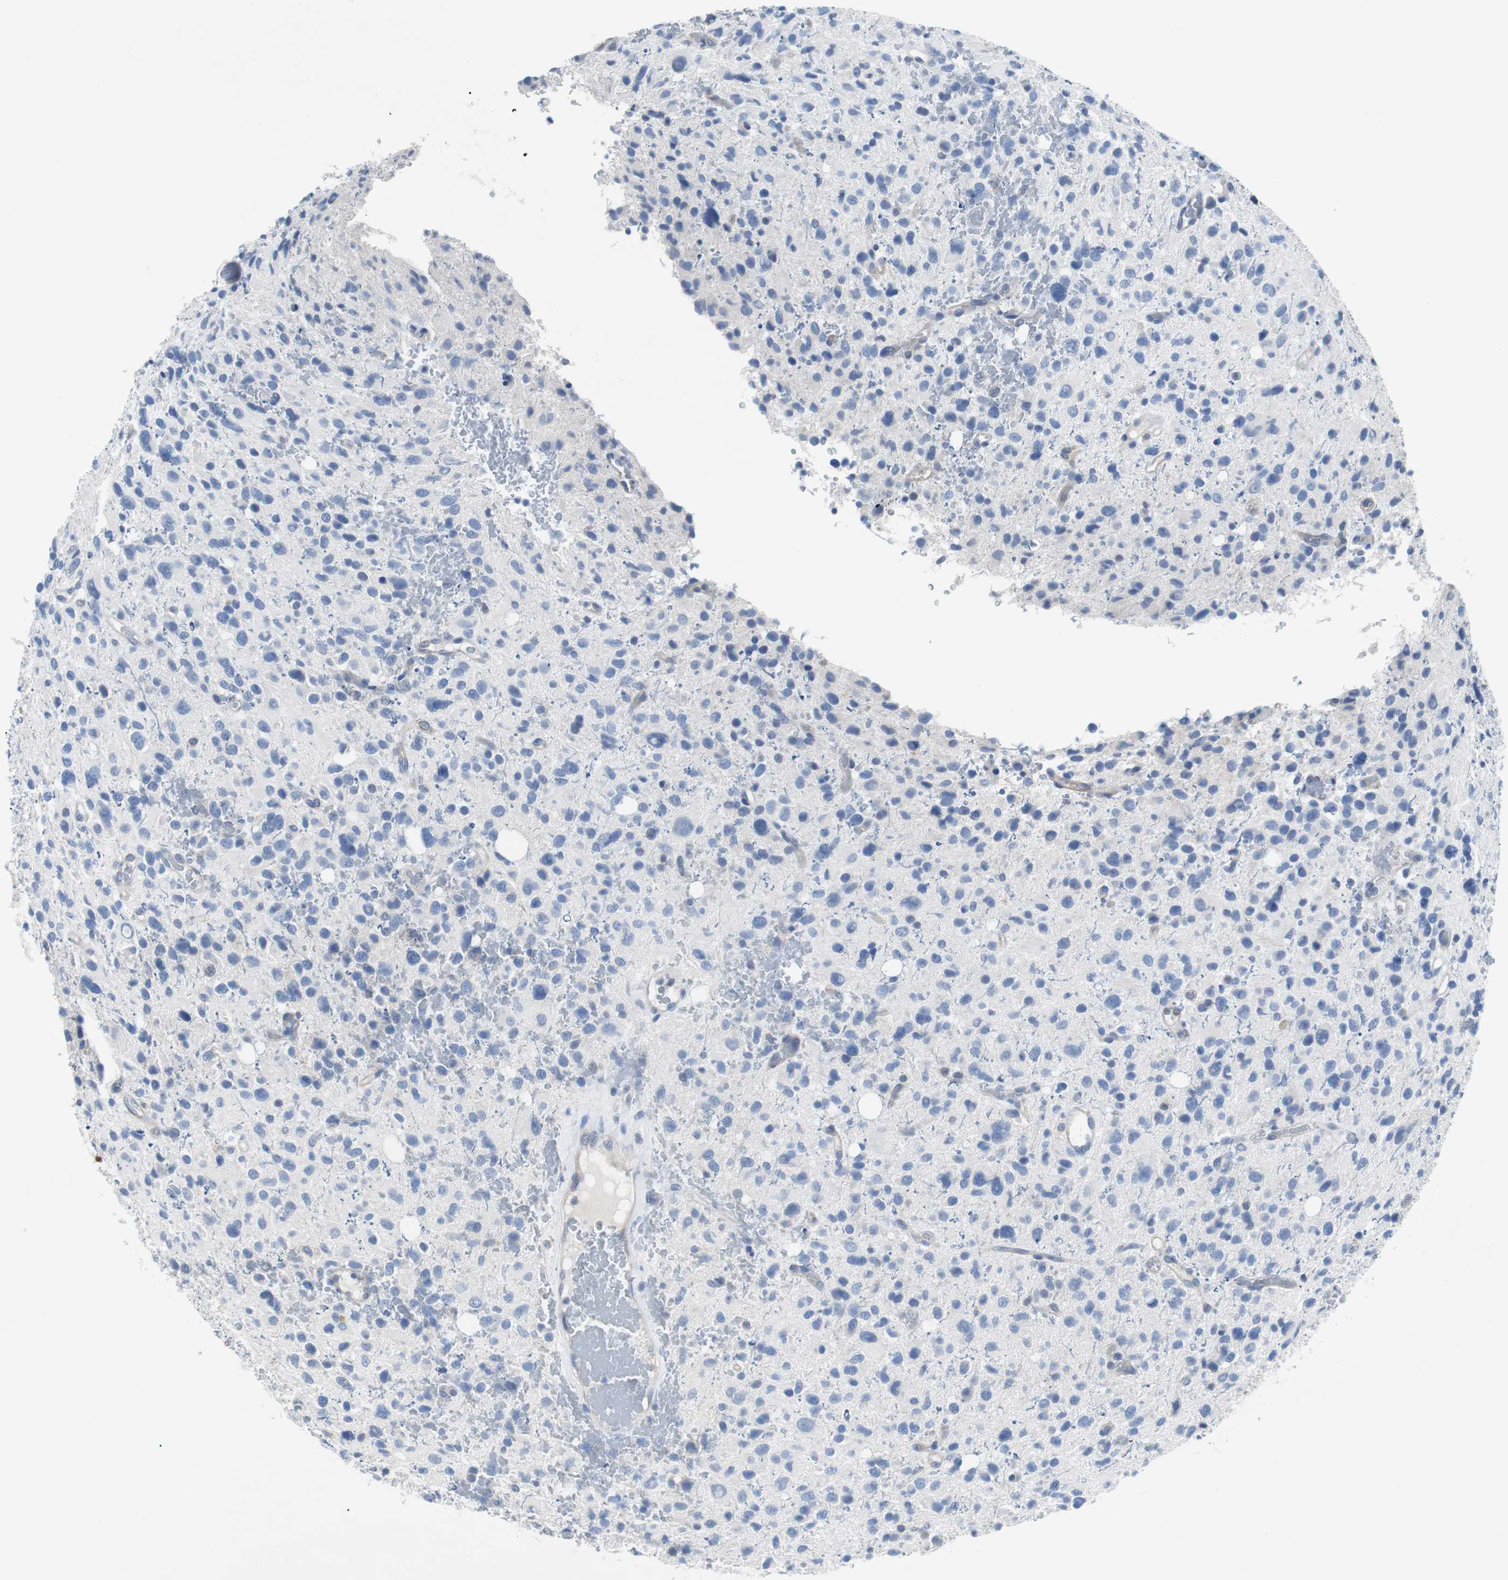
{"staining": {"intensity": "negative", "quantity": "none", "location": "none"}, "tissue": "glioma", "cell_type": "Tumor cells", "image_type": "cancer", "snomed": [{"axis": "morphology", "description": "Glioma, malignant, High grade"}, {"axis": "topography", "description": "Brain"}], "caption": "Immunohistochemical staining of malignant glioma (high-grade) reveals no significant staining in tumor cells.", "gene": "EEF2K", "patient": {"sex": "male", "age": 48}}